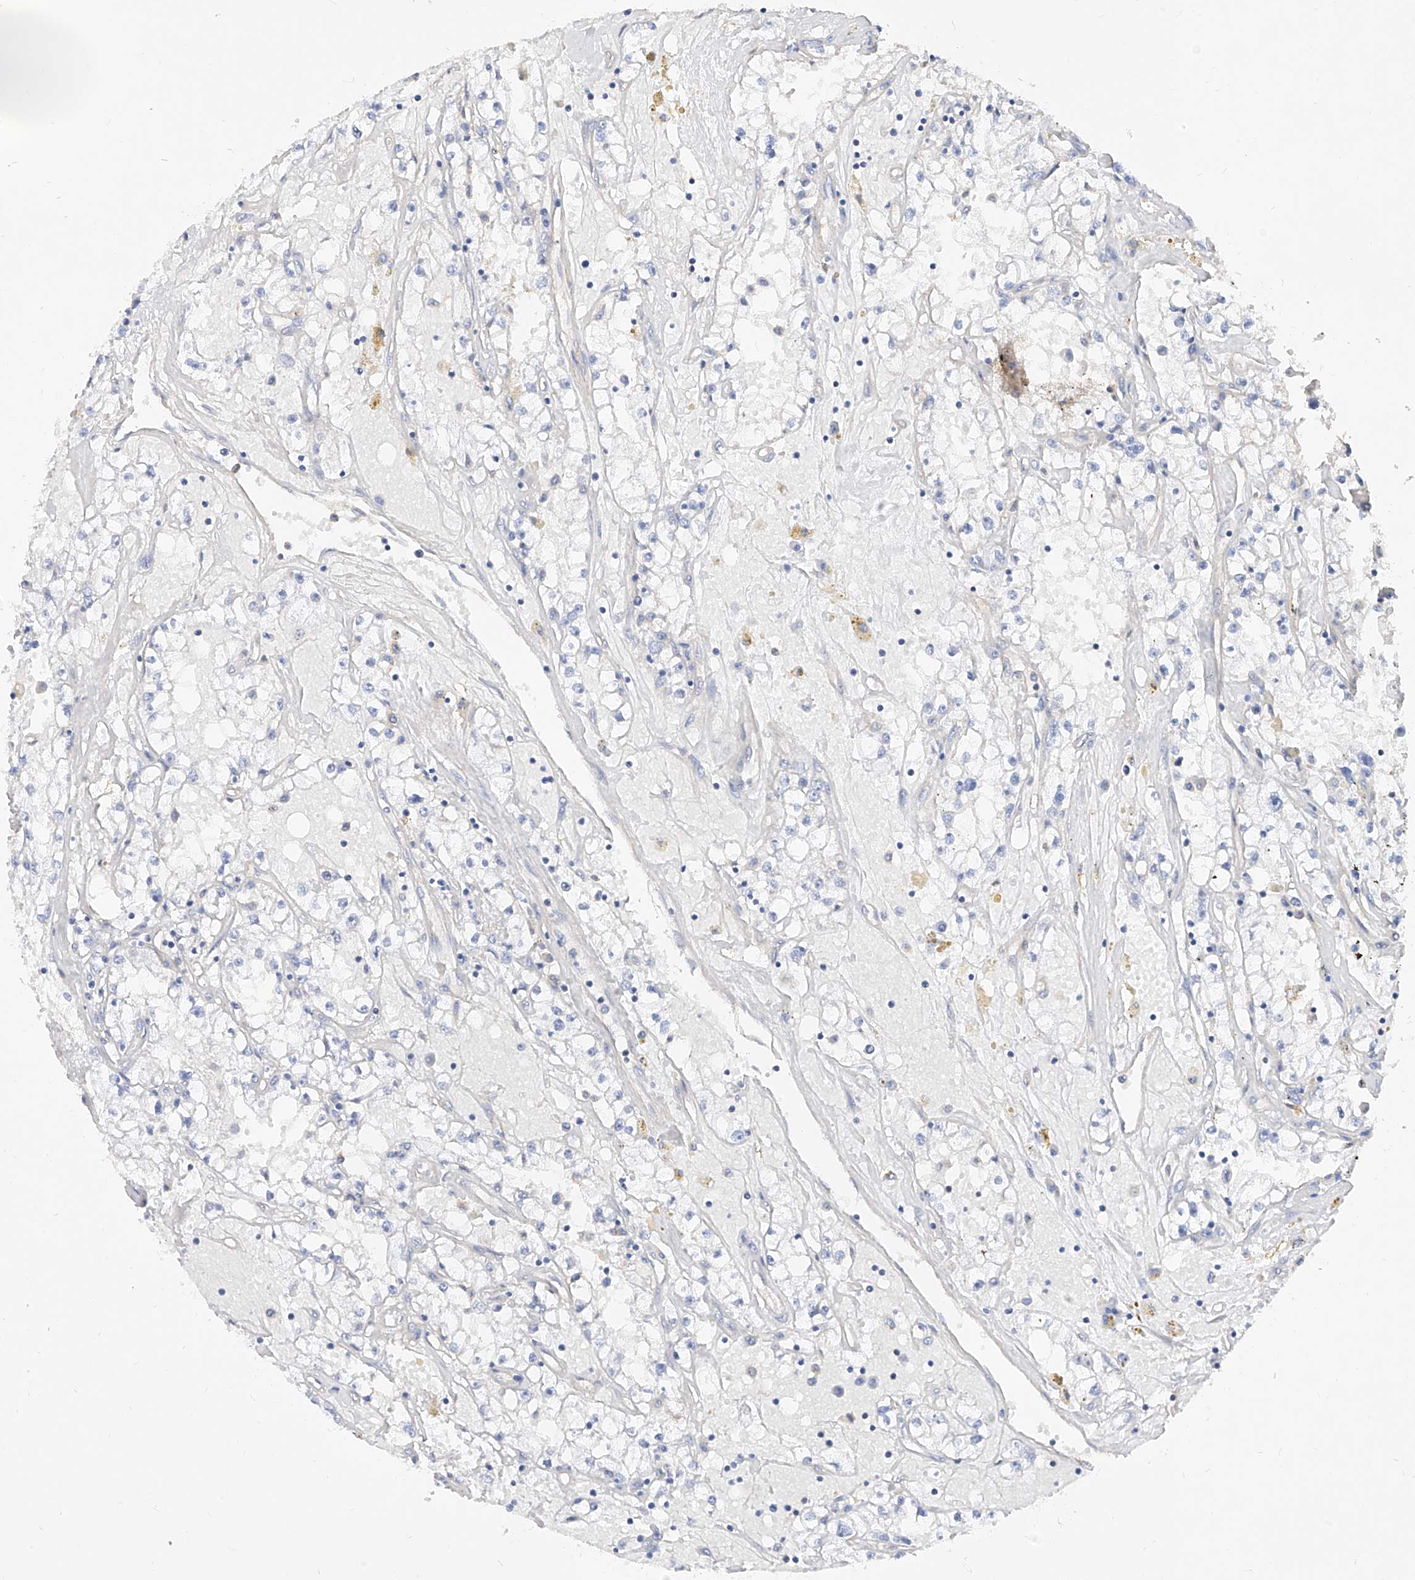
{"staining": {"intensity": "negative", "quantity": "none", "location": "none"}, "tissue": "renal cancer", "cell_type": "Tumor cells", "image_type": "cancer", "snomed": [{"axis": "morphology", "description": "Adenocarcinoma, NOS"}, {"axis": "topography", "description": "Kidney"}], "caption": "High magnification brightfield microscopy of renal cancer stained with DAB (brown) and counterstained with hematoxylin (blue): tumor cells show no significant positivity.", "gene": "SCGB2A1", "patient": {"sex": "male", "age": 56}}